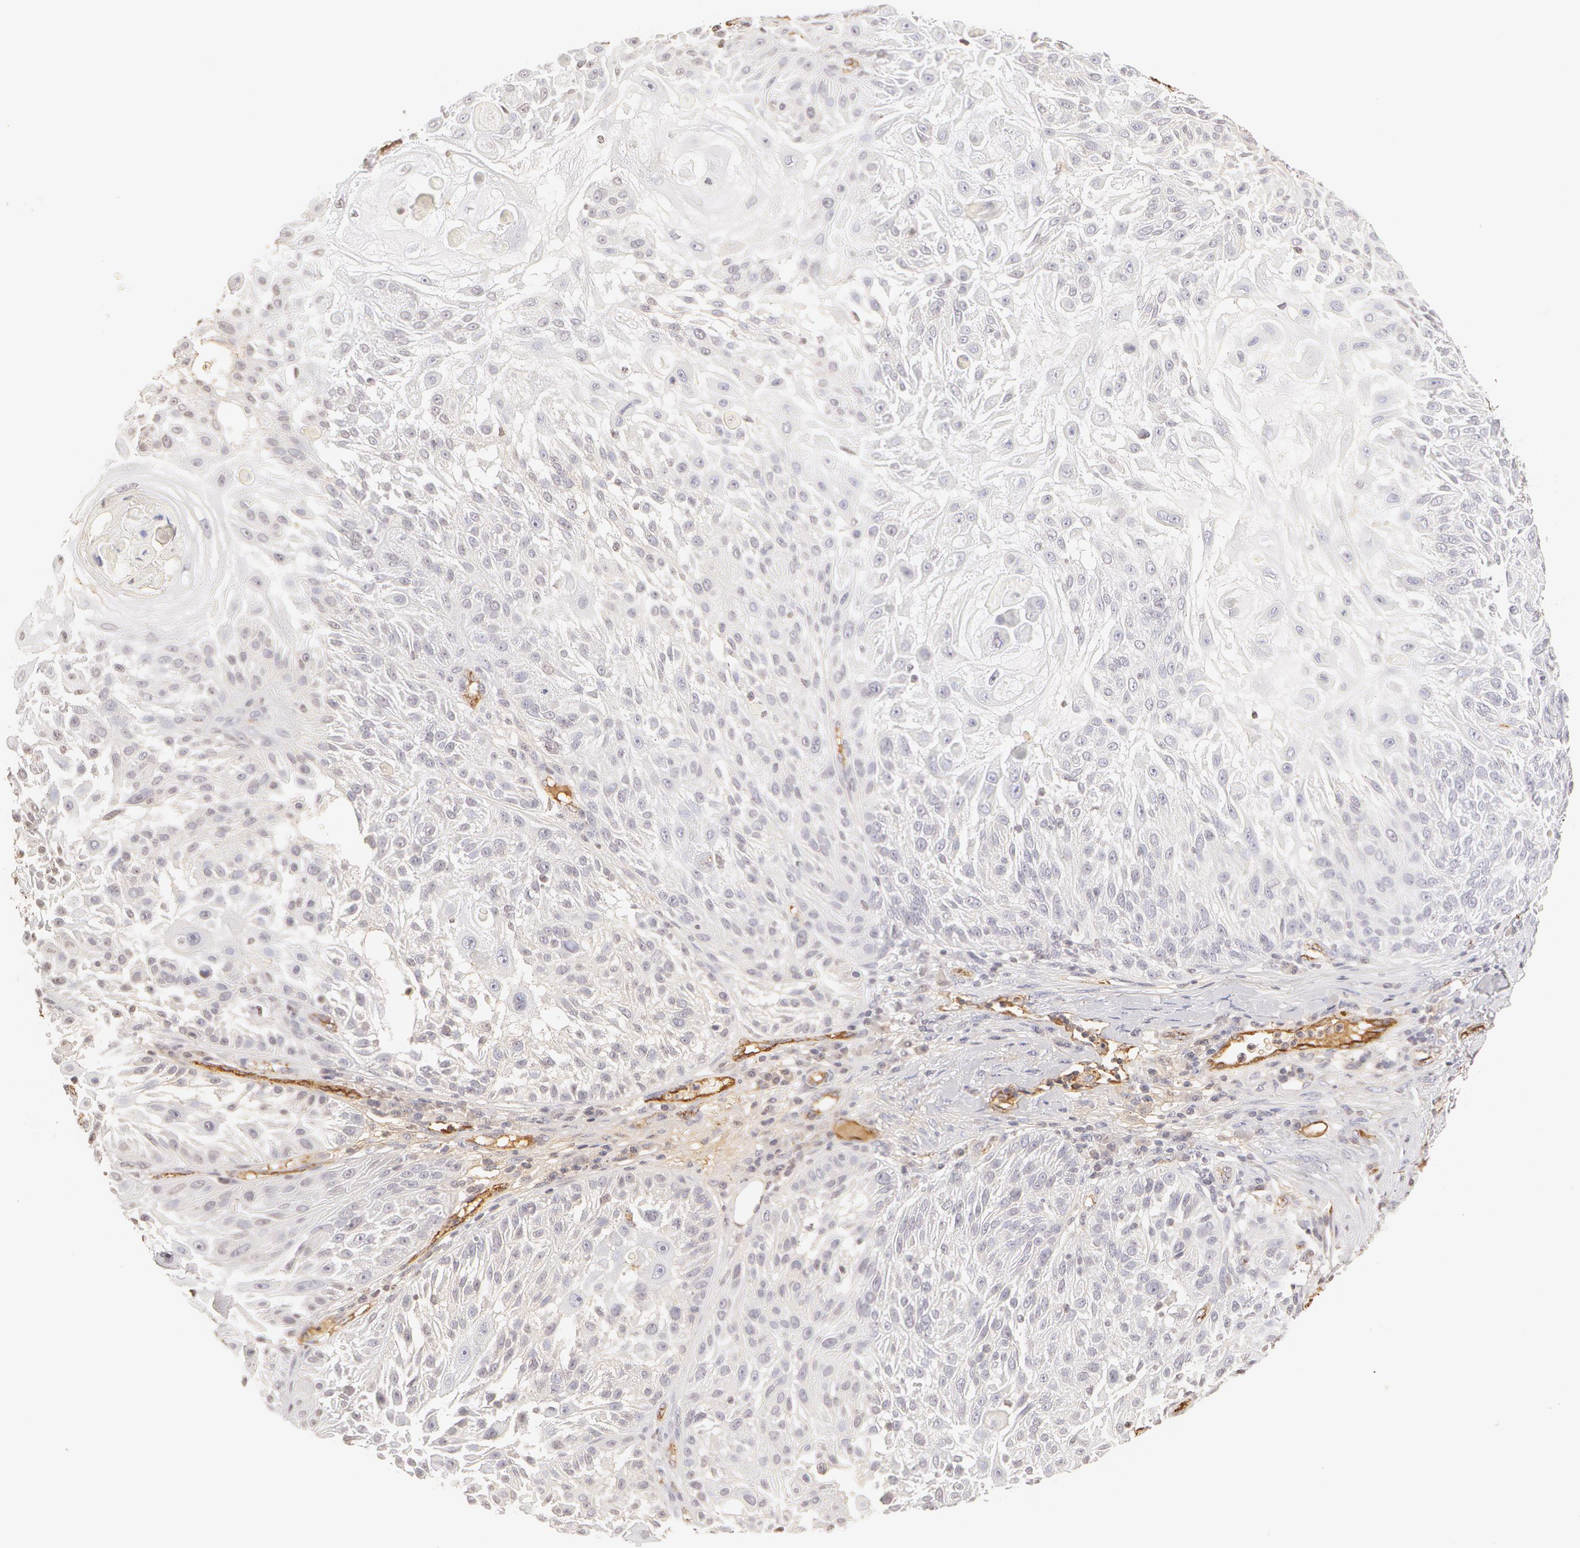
{"staining": {"intensity": "negative", "quantity": "none", "location": "none"}, "tissue": "skin cancer", "cell_type": "Tumor cells", "image_type": "cancer", "snomed": [{"axis": "morphology", "description": "Squamous cell carcinoma, NOS"}, {"axis": "topography", "description": "Skin"}], "caption": "A histopathology image of squamous cell carcinoma (skin) stained for a protein shows no brown staining in tumor cells.", "gene": "VWF", "patient": {"sex": "female", "age": 89}}